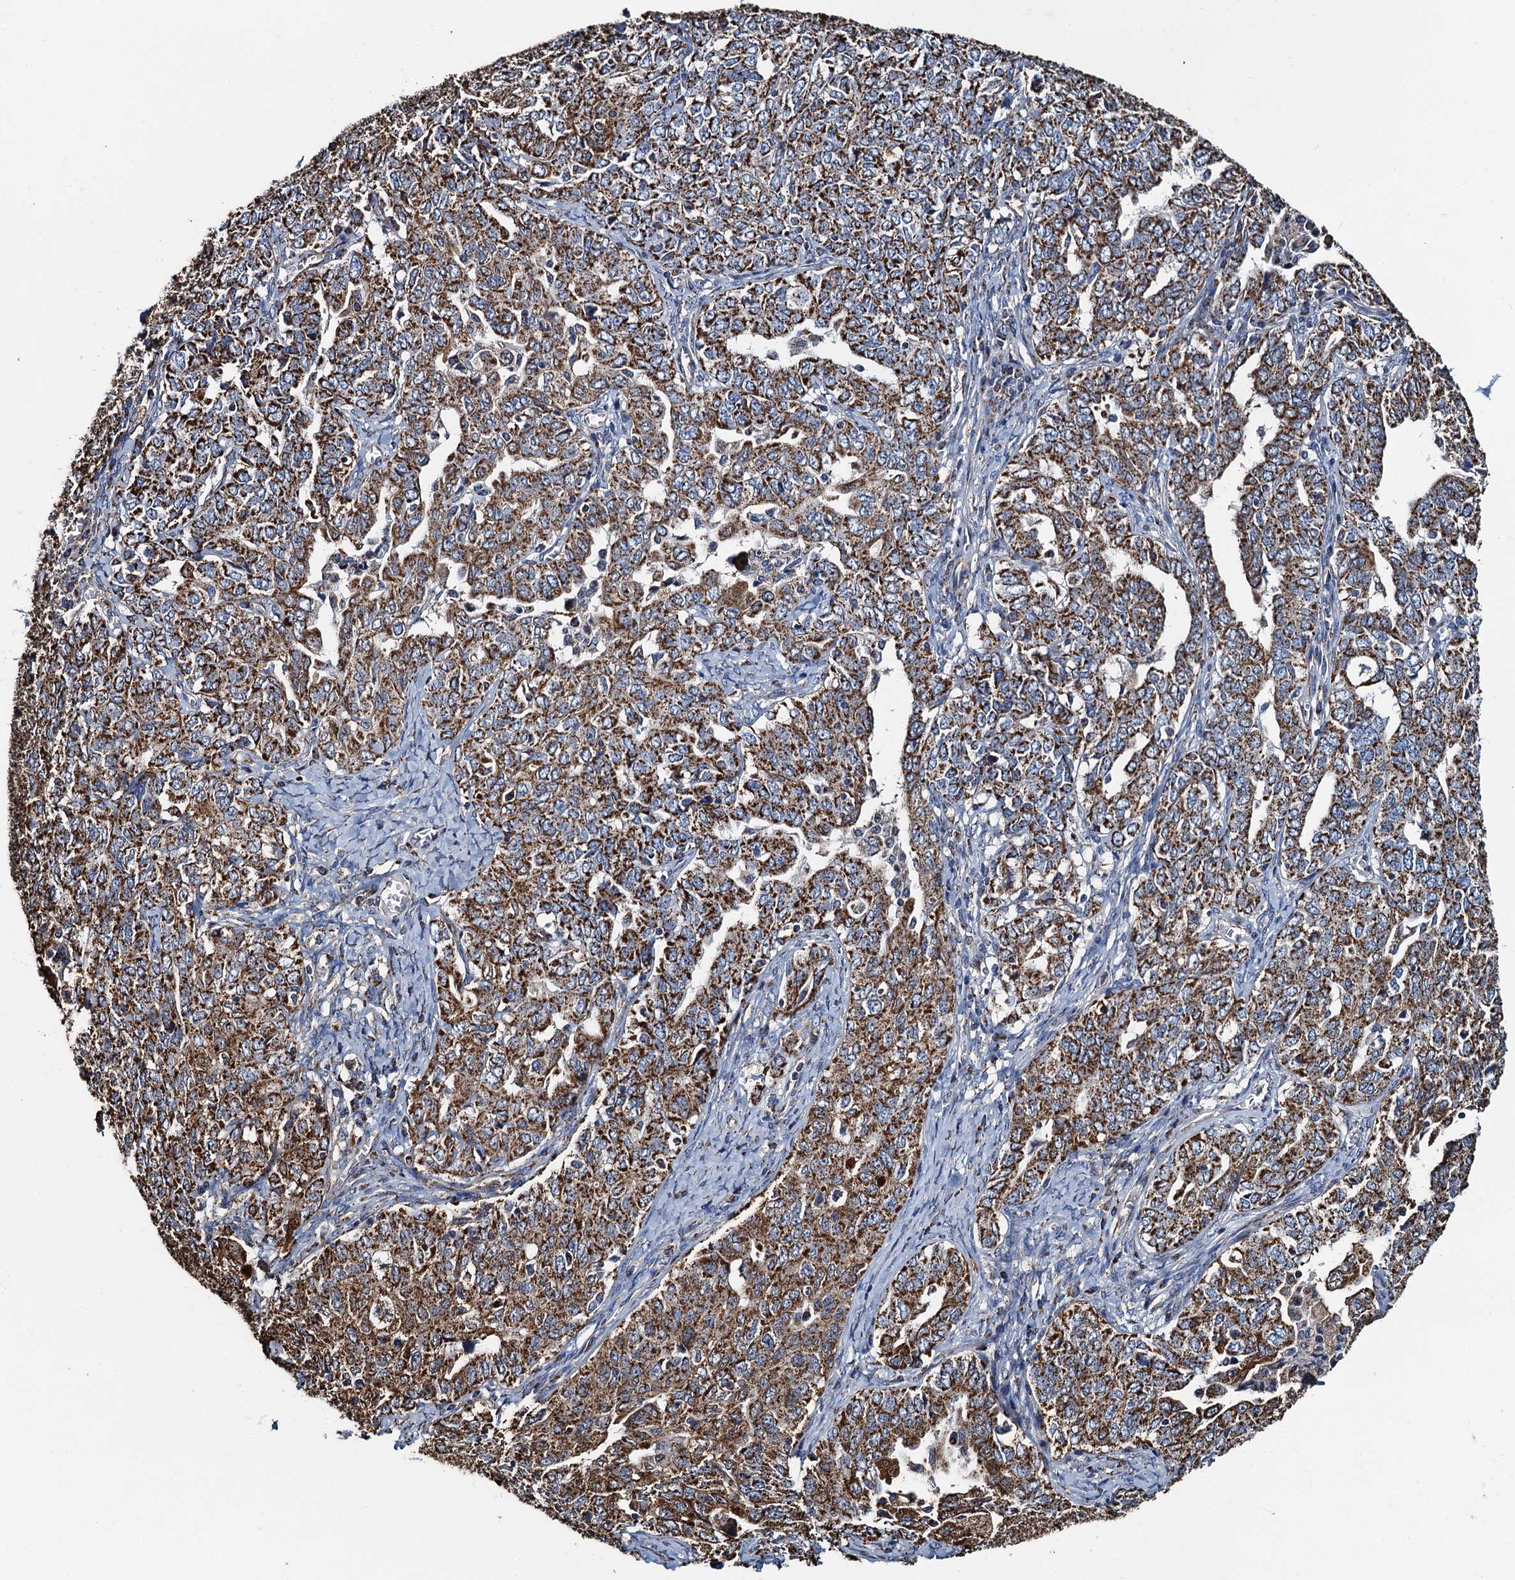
{"staining": {"intensity": "strong", "quantity": ">75%", "location": "cytoplasmic/membranous"}, "tissue": "ovarian cancer", "cell_type": "Tumor cells", "image_type": "cancer", "snomed": [{"axis": "morphology", "description": "Carcinoma, endometroid"}, {"axis": "topography", "description": "Ovary"}], "caption": "Human ovarian endometroid carcinoma stained with a brown dye reveals strong cytoplasmic/membranous positive expression in about >75% of tumor cells.", "gene": "AAGAB", "patient": {"sex": "female", "age": 62}}